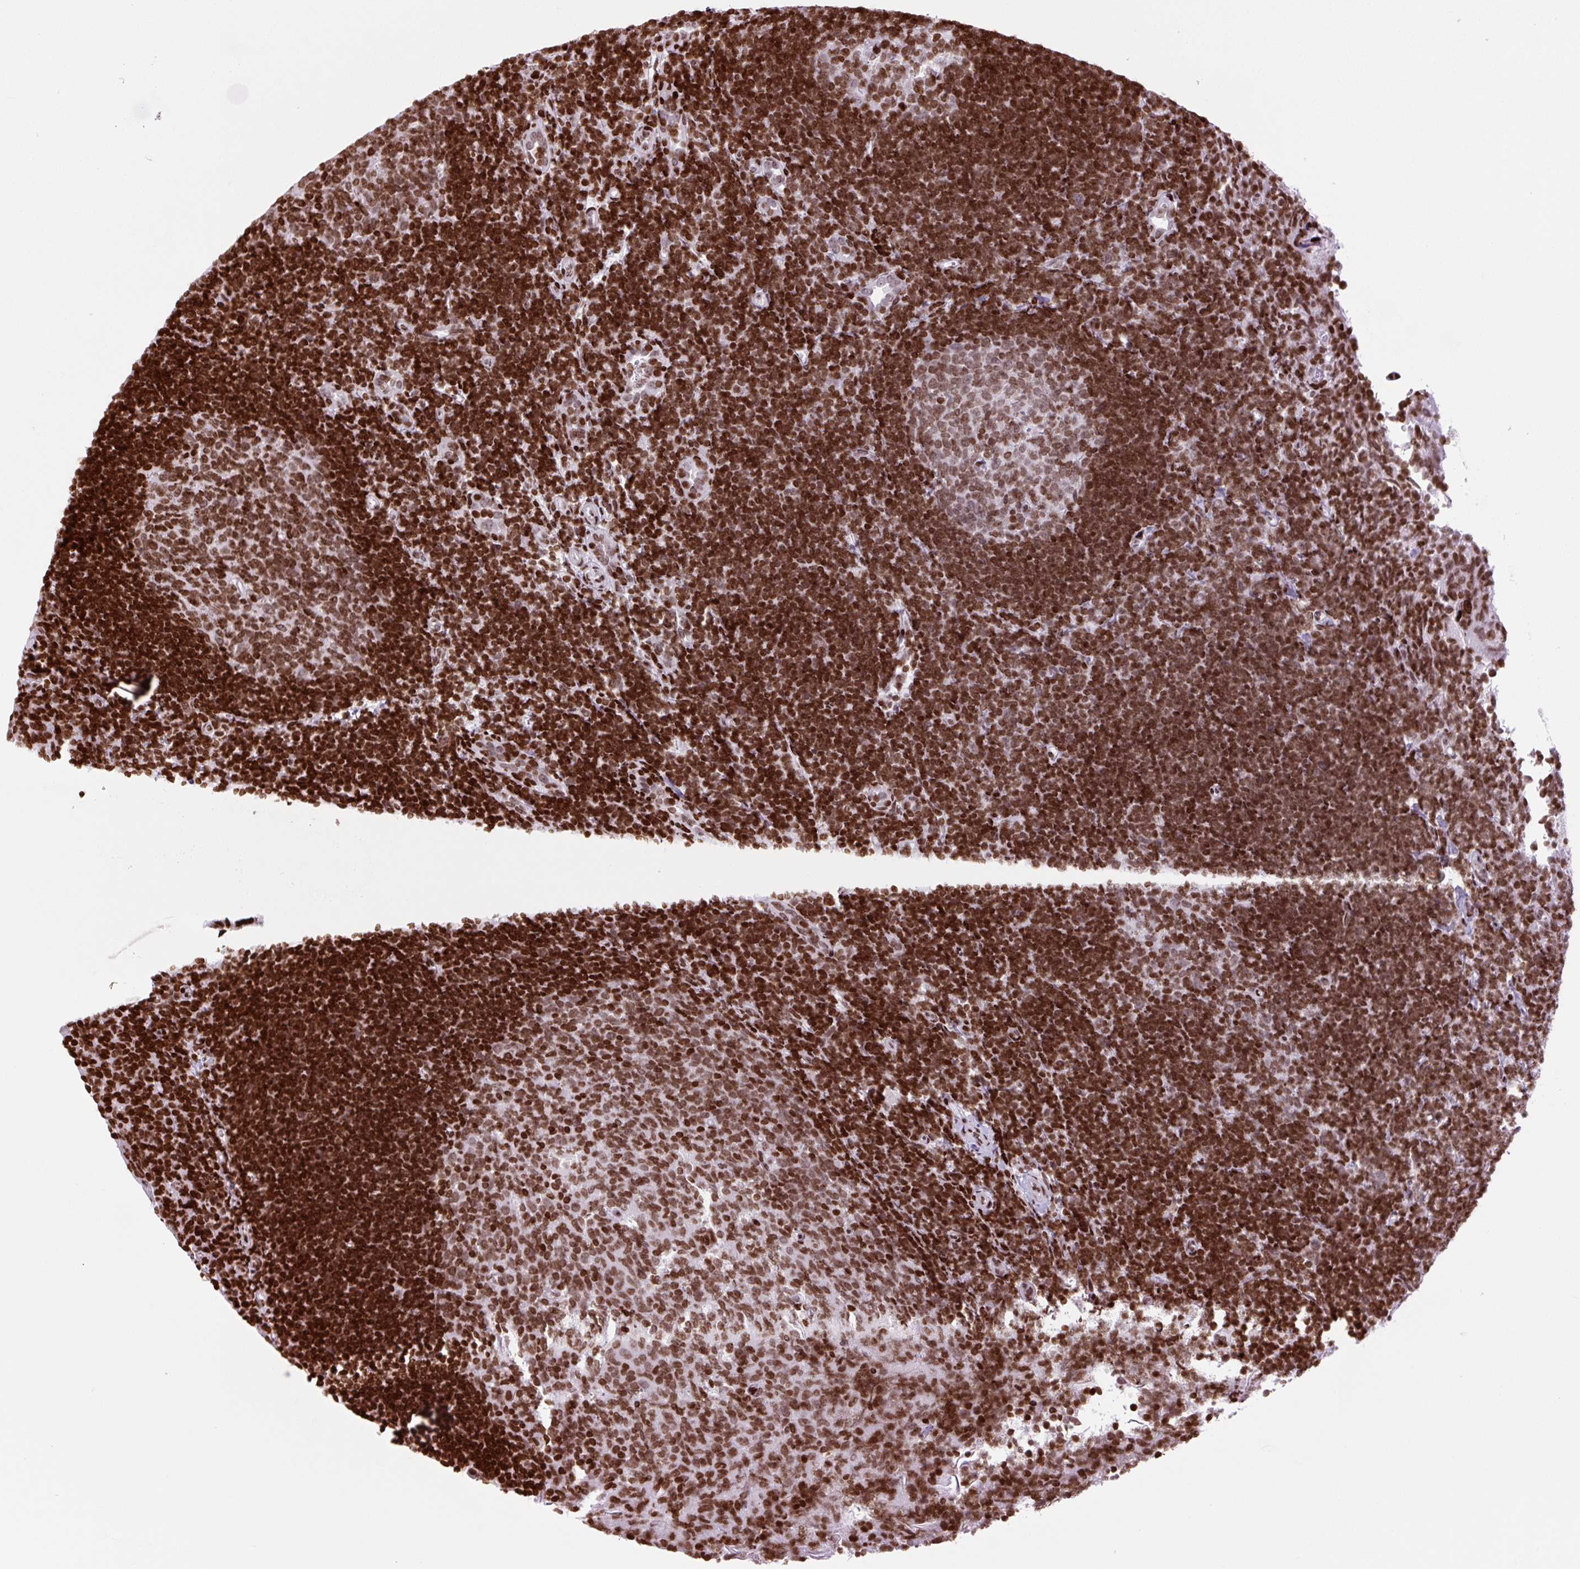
{"staining": {"intensity": "moderate", "quantity": ">75%", "location": "nuclear"}, "tissue": "tonsil", "cell_type": "Germinal center cells", "image_type": "normal", "snomed": [{"axis": "morphology", "description": "Normal tissue, NOS"}, {"axis": "topography", "description": "Tonsil"}], "caption": "The photomicrograph displays staining of normal tonsil, revealing moderate nuclear protein staining (brown color) within germinal center cells. (DAB (3,3'-diaminobenzidine) IHC with brightfield microscopy, high magnification).", "gene": "H1", "patient": {"sex": "female", "age": 10}}